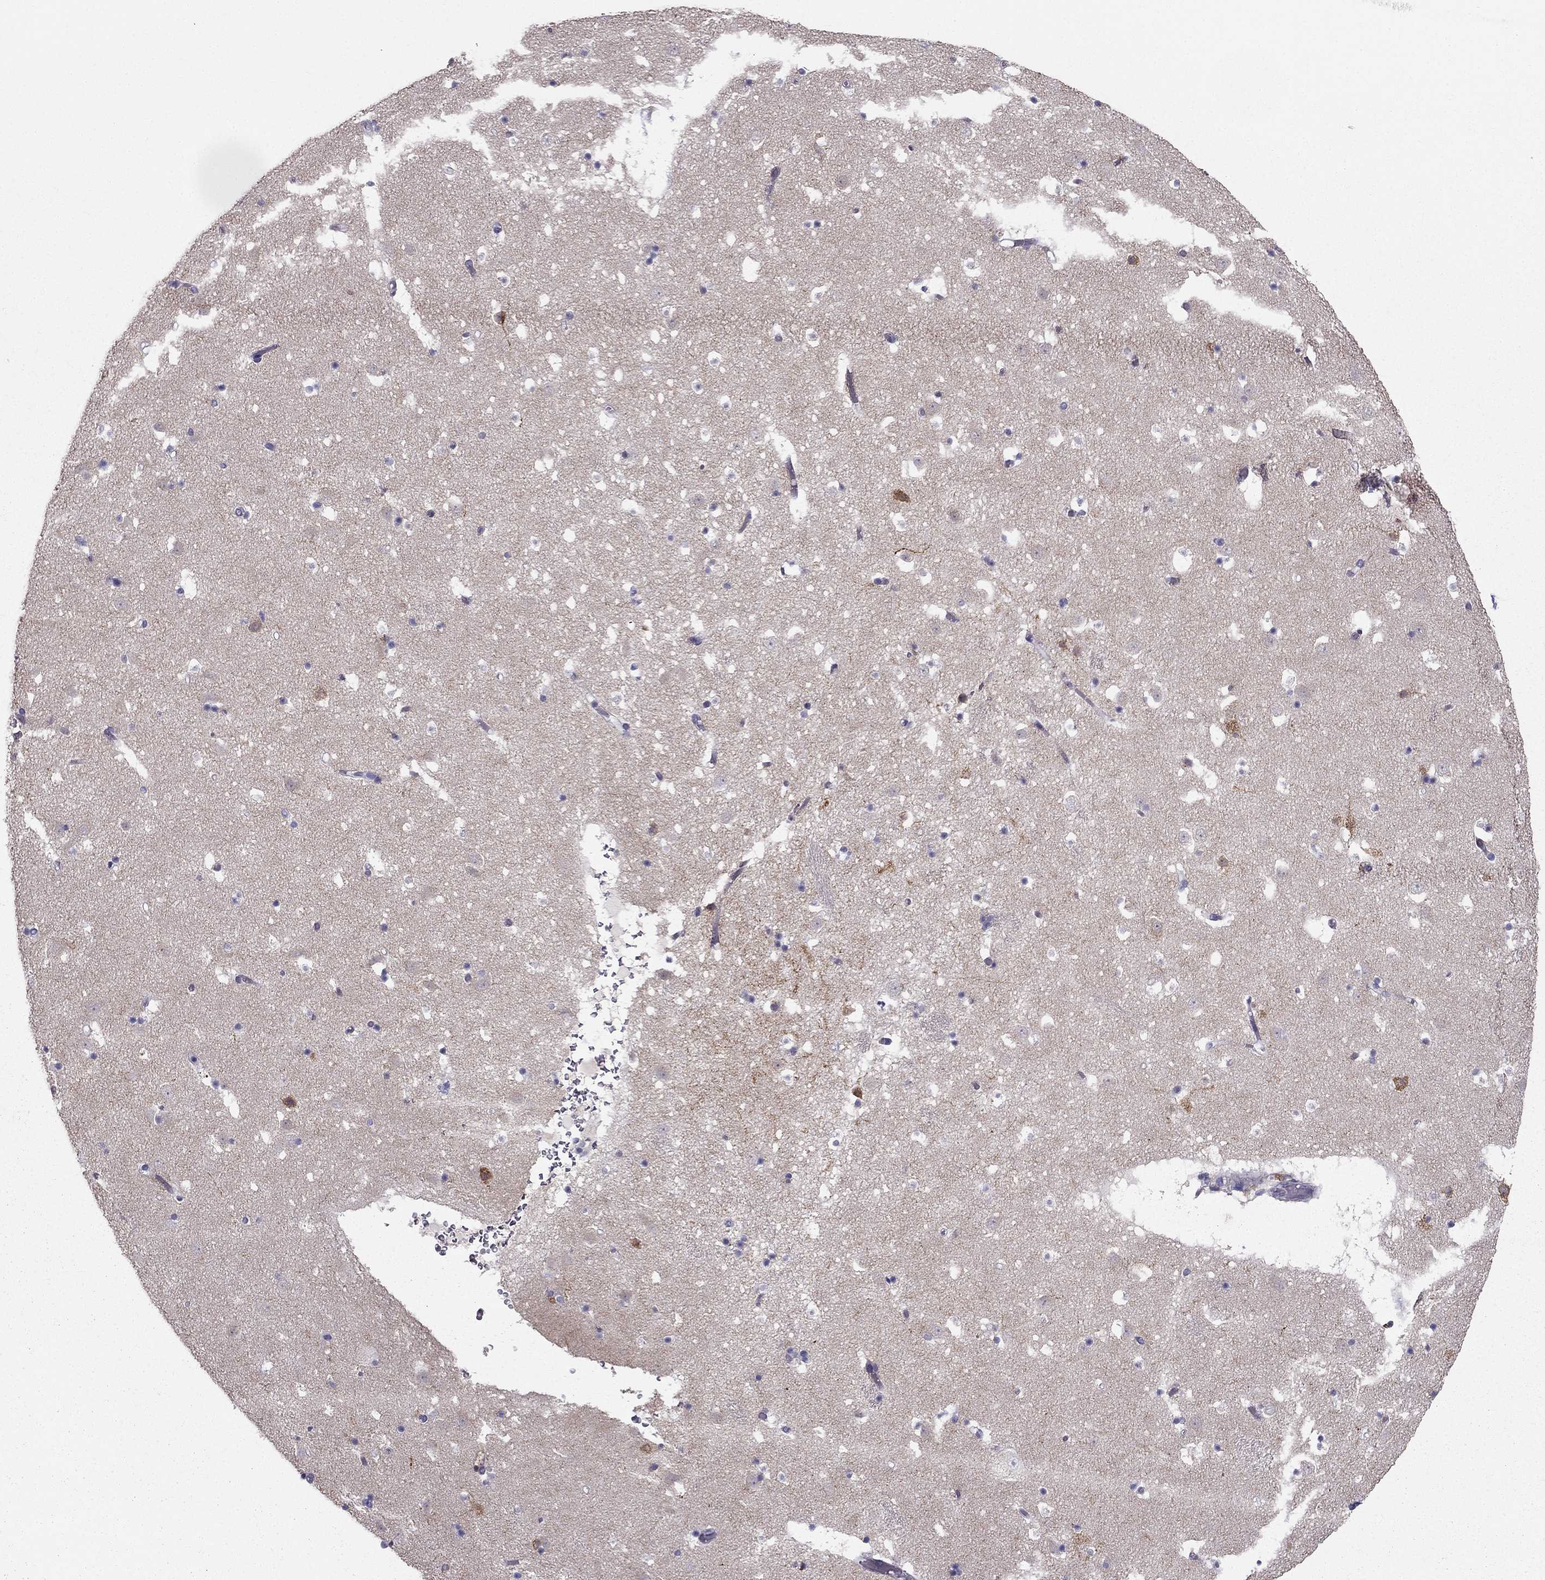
{"staining": {"intensity": "negative", "quantity": "none", "location": "none"}, "tissue": "caudate", "cell_type": "Glial cells", "image_type": "normal", "snomed": [{"axis": "morphology", "description": "Normal tissue, NOS"}, {"axis": "topography", "description": "Lateral ventricle wall"}], "caption": "Immunohistochemistry image of benign caudate: human caudate stained with DAB (3,3'-diaminobenzidine) shows no significant protein positivity in glial cells.", "gene": "LMTK3", "patient": {"sex": "female", "age": 42}}